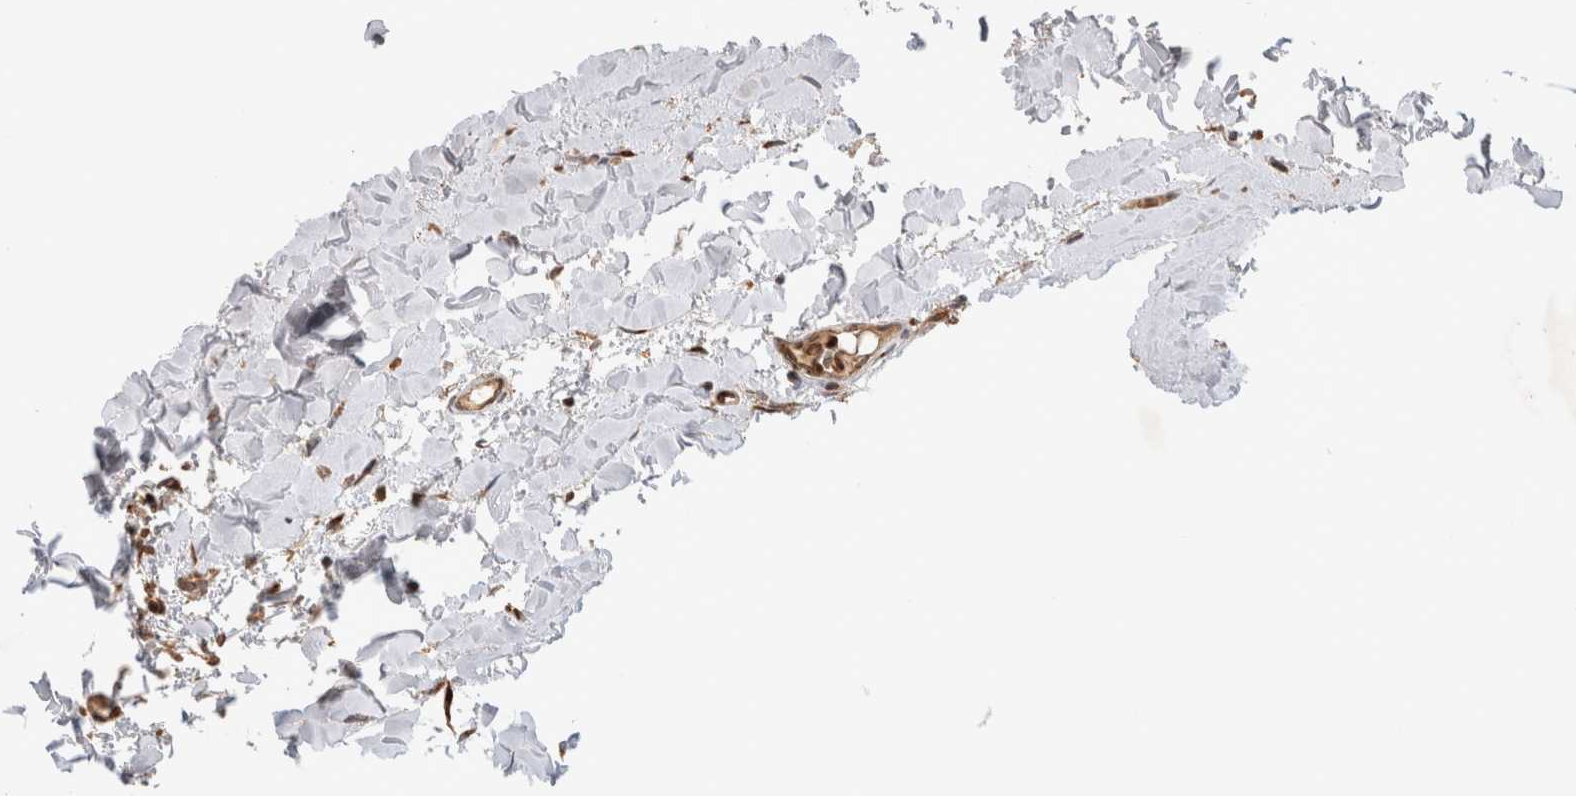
{"staining": {"intensity": "strong", "quantity": ">75%", "location": "cytoplasmic/membranous,nuclear"}, "tissue": "breast cancer", "cell_type": "Tumor cells", "image_type": "cancer", "snomed": [{"axis": "morphology", "description": "Lobular carcinoma"}, {"axis": "topography", "description": "Skin"}, {"axis": "topography", "description": "Breast"}], "caption": "Immunohistochemistry photomicrograph of human lobular carcinoma (breast) stained for a protein (brown), which demonstrates high levels of strong cytoplasmic/membranous and nuclear positivity in about >75% of tumor cells.", "gene": "OTUD6B", "patient": {"sex": "female", "age": 46}}